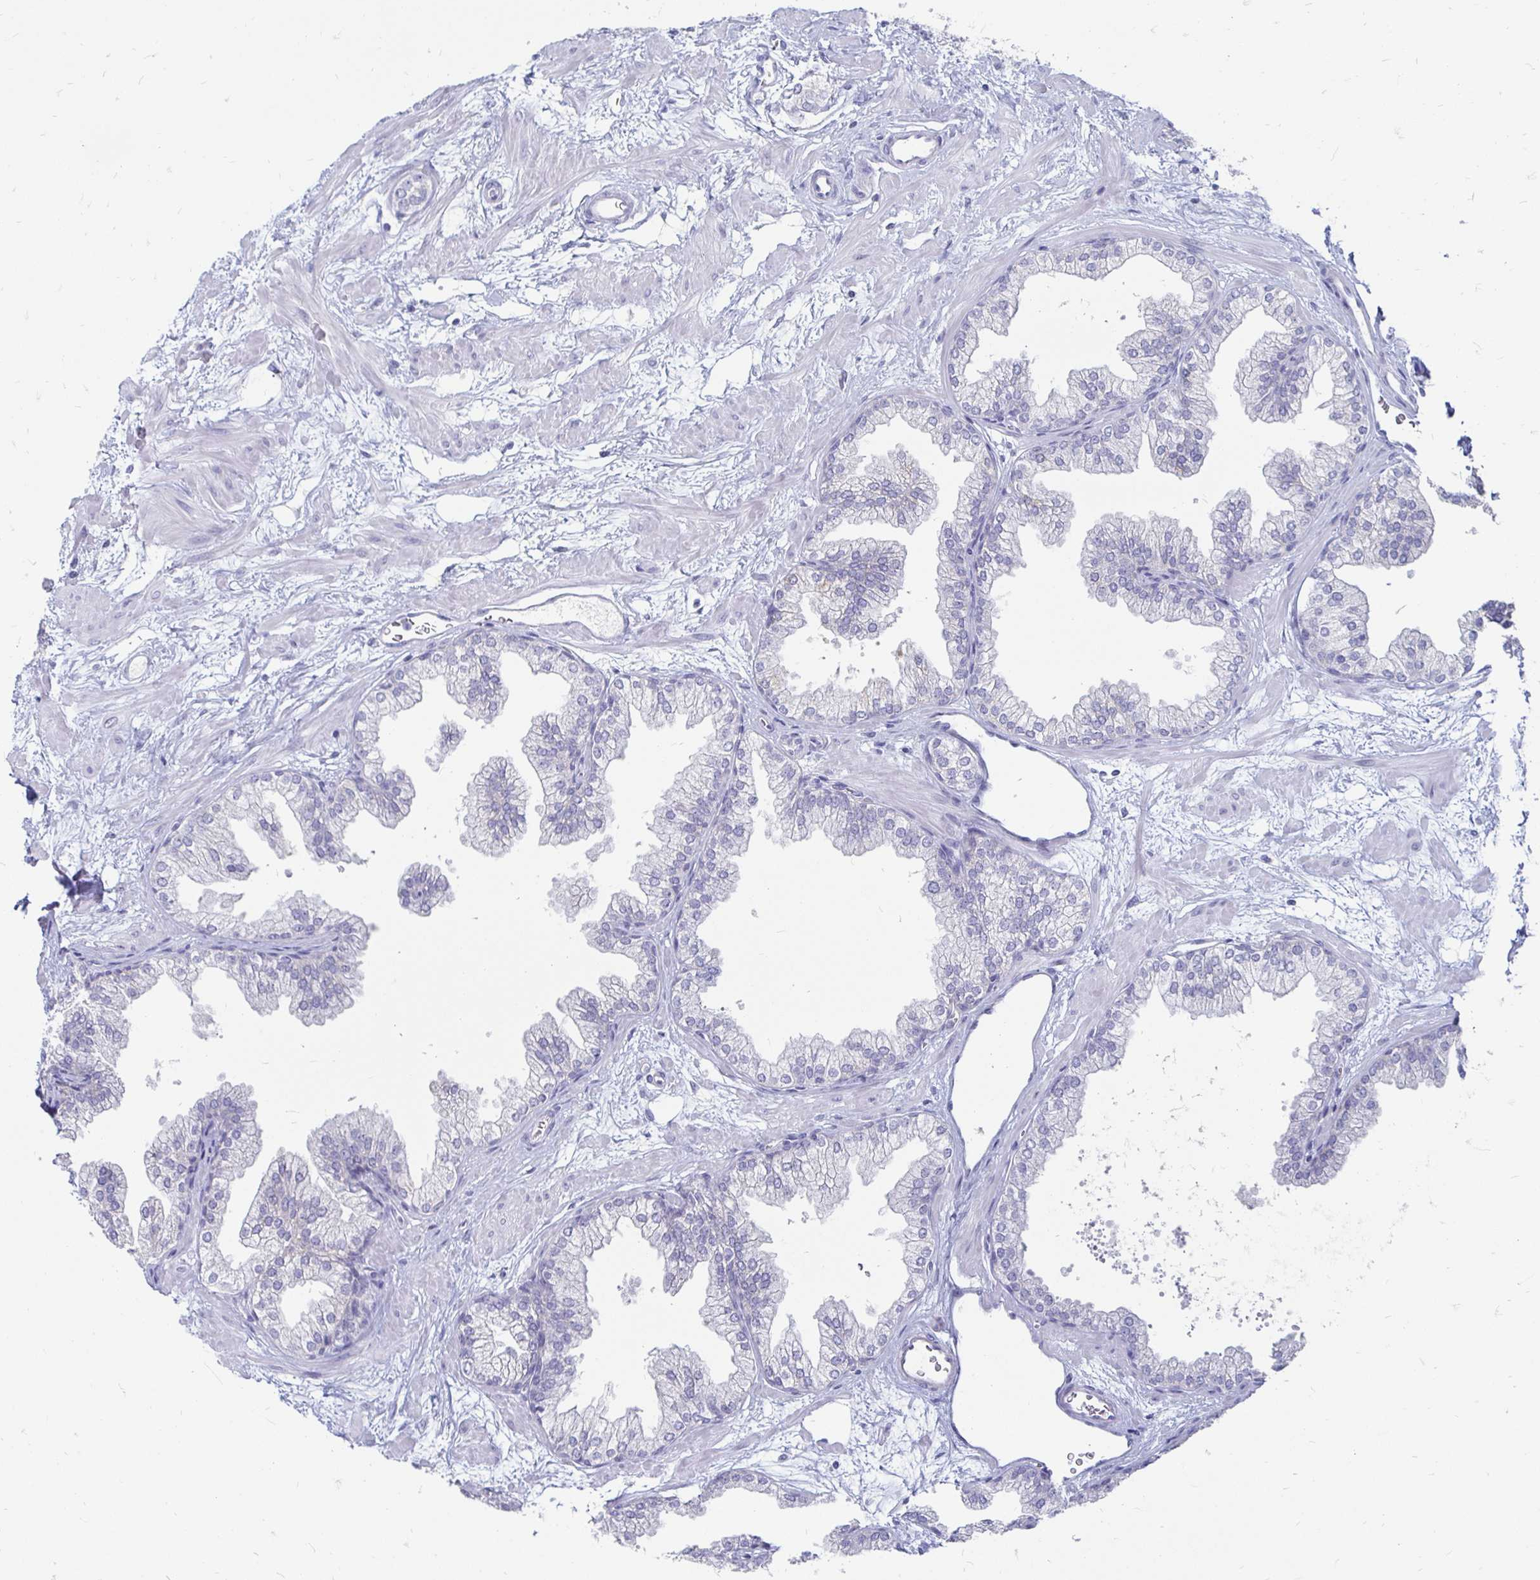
{"staining": {"intensity": "negative", "quantity": "none", "location": "none"}, "tissue": "prostate", "cell_type": "Glandular cells", "image_type": "normal", "snomed": [{"axis": "morphology", "description": "Normal tissue, NOS"}, {"axis": "topography", "description": "Prostate"}], "caption": "DAB immunohistochemical staining of unremarkable human prostate shows no significant positivity in glandular cells.", "gene": "PEG10", "patient": {"sex": "male", "age": 37}}